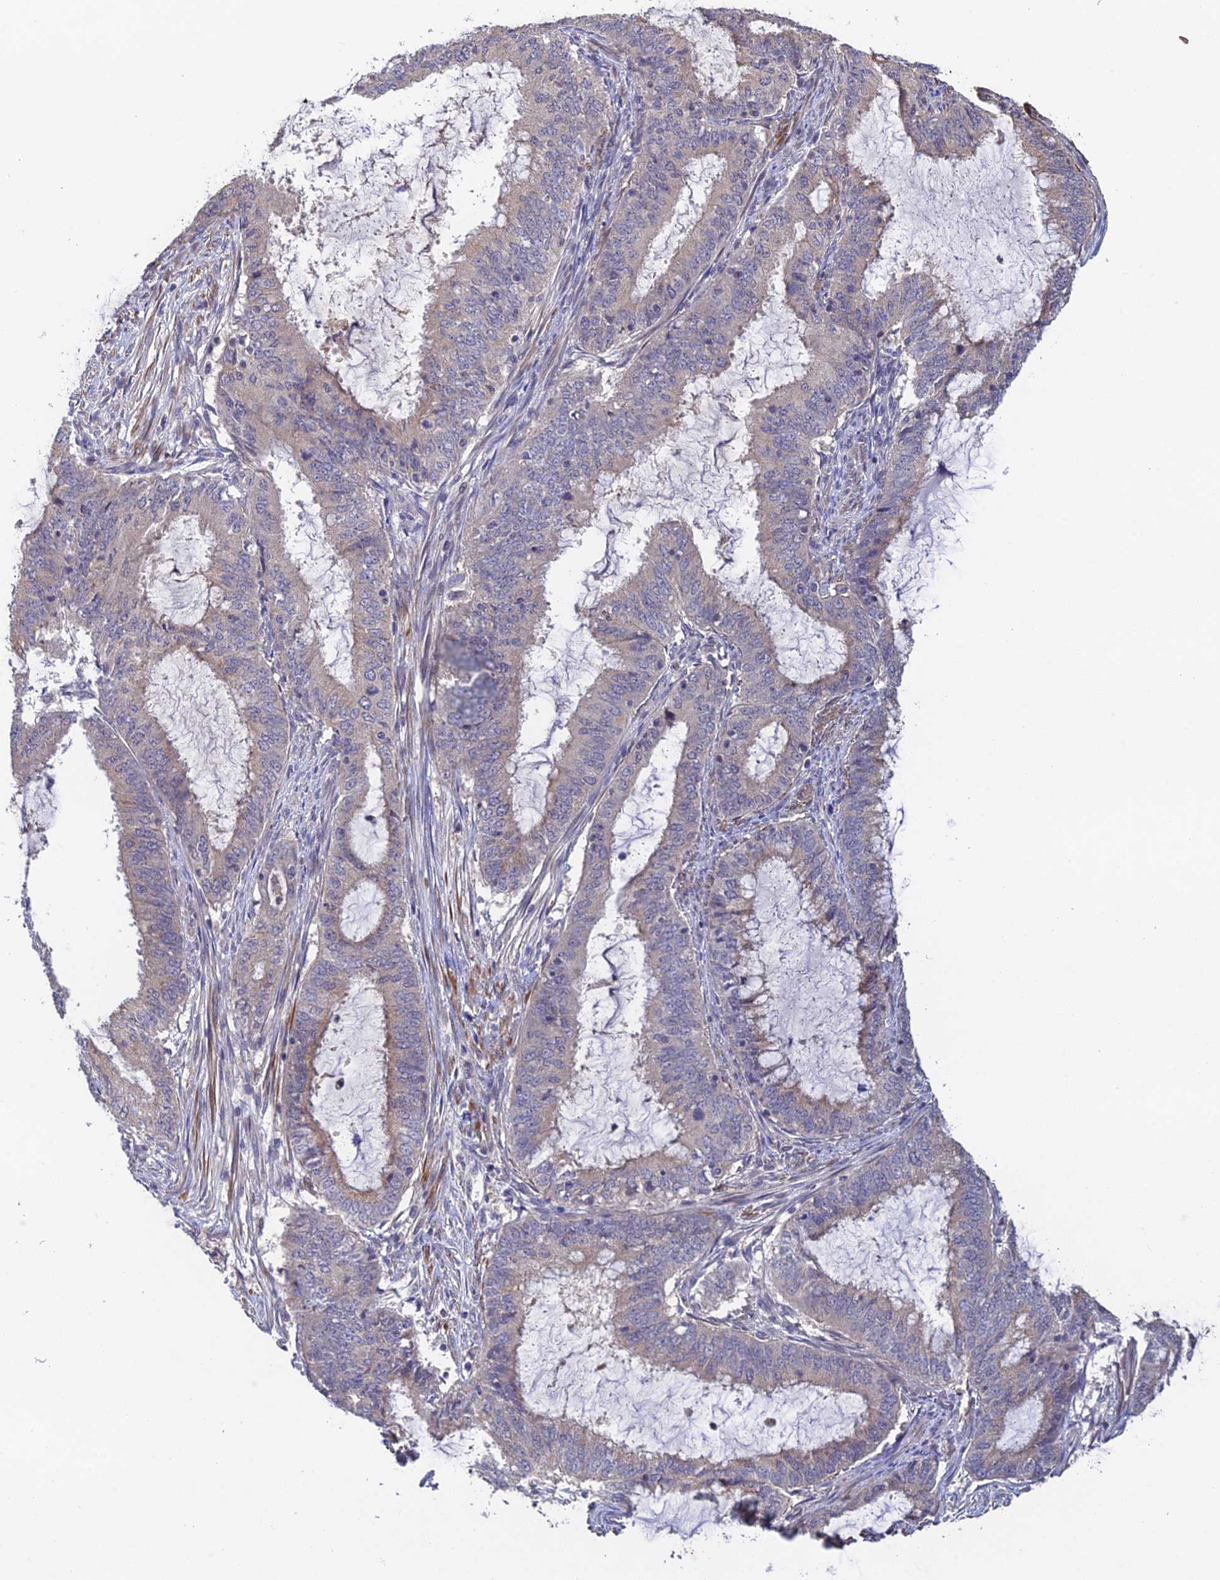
{"staining": {"intensity": "weak", "quantity": "<25%", "location": "cytoplasmic/membranous"}, "tissue": "endometrial cancer", "cell_type": "Tumor cells", "image_type": "cancer", "snomed": [{"axis": "morphology", "description": "Adenocarcinoma, NOS"}, {"axis": "topography", "description": "Endometrium"}], "caption": "DAB immunohistochemical staining of human endometrial adenocarcinoma demonstrates no significant positivity in tumor cells. (Immunohistochemistry (ihc), brightfield microscopy, high magnification).", "gene": "CWH43", "patient": {"sex": "female", "age": 51}}